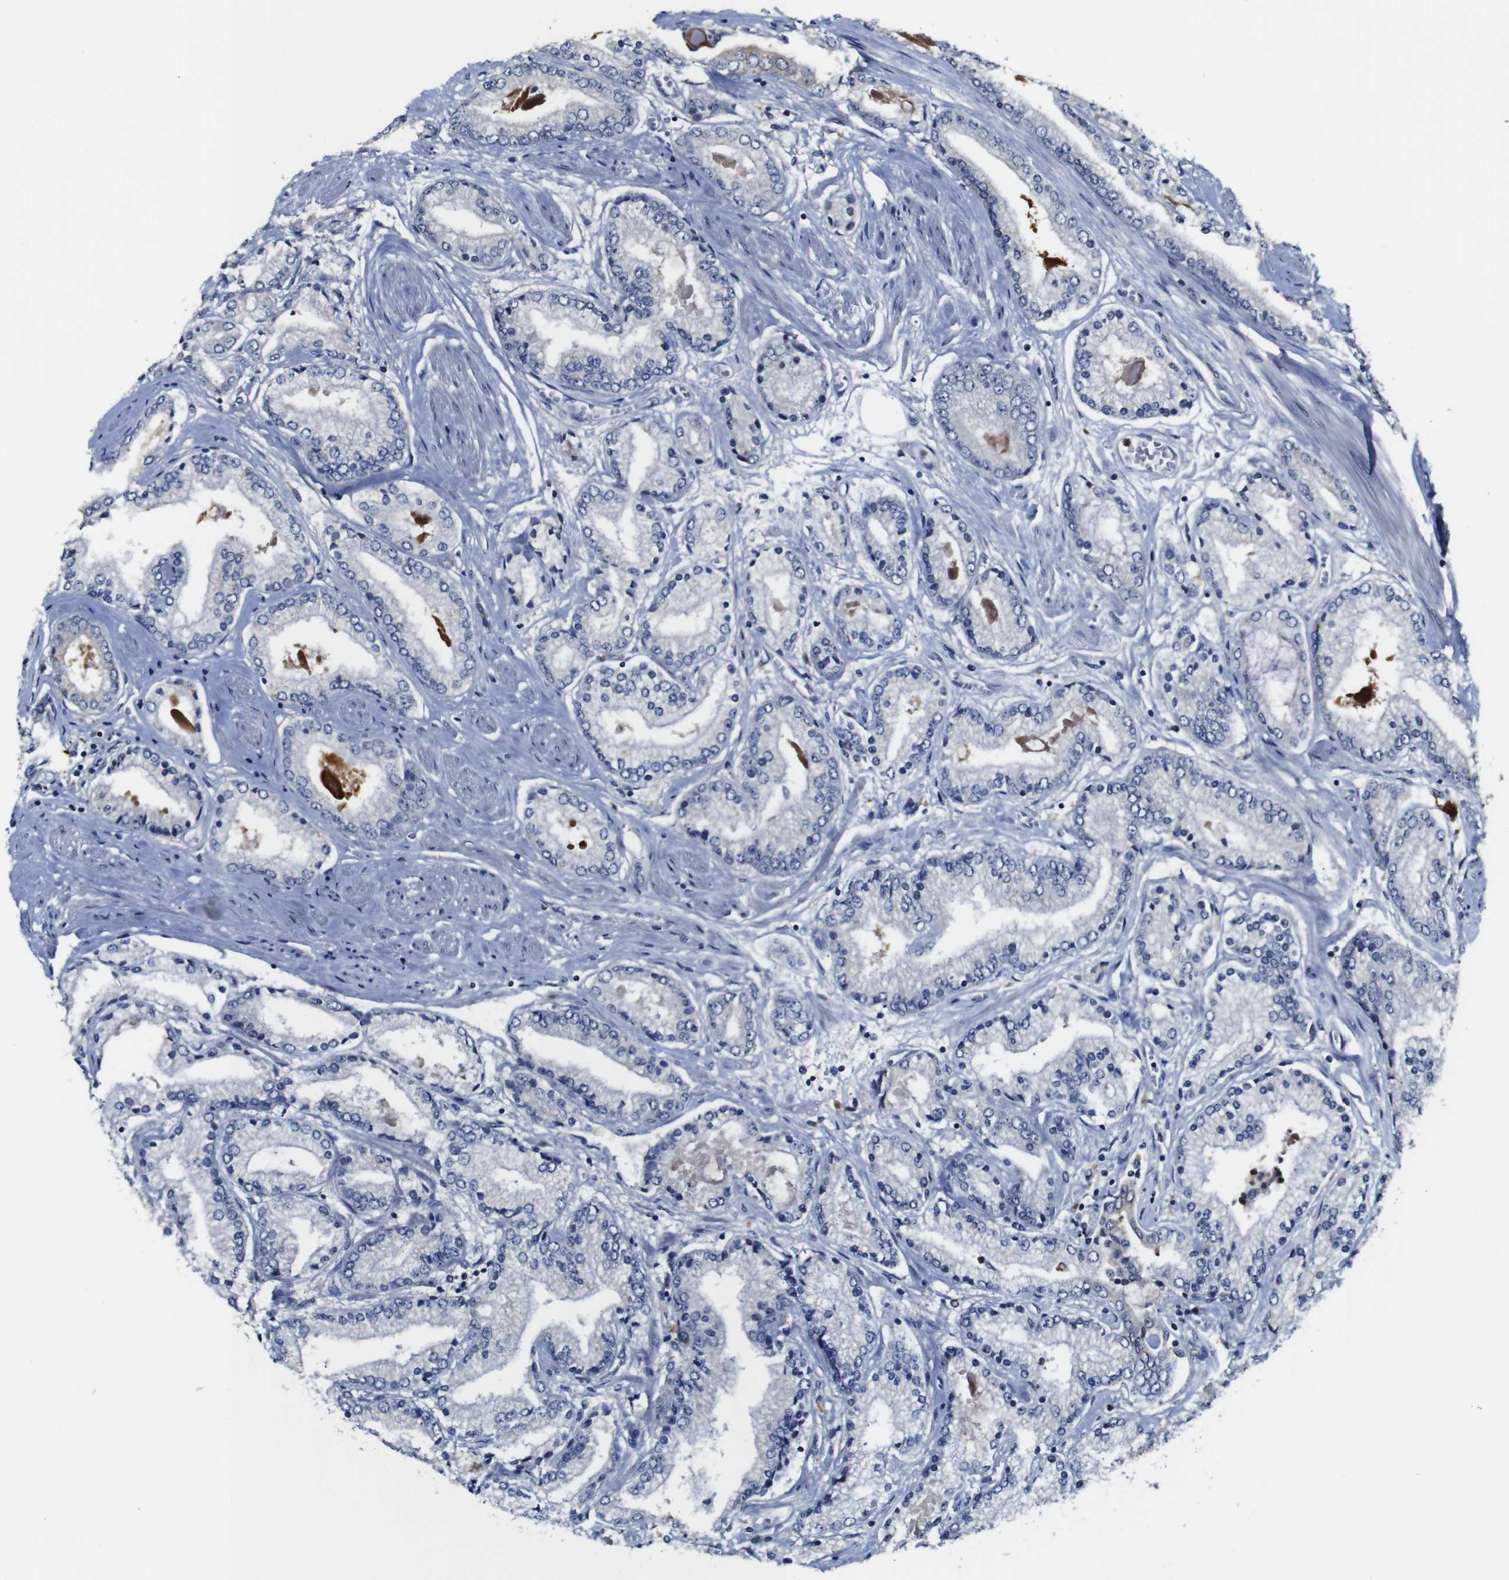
{"staining": {"intensity": "negative", "quantity": "none", "location": "none"}, "tissue": "prostate cancer", "cell_type": "Tumor cells", "image_type": "cancer", "snomed": [{"axis": "morphology", "description": "Adenocarcinoma, High grade"}, {"axis": "topography", "description": "Prostate"}], "caption": "High-grade adenocarcinoma (prostate) stained for a protein using immunohistochemistry shows no expression tumor cells.", "gene": "NTRK3", "patient": {"sex": "male", "age": 59}}